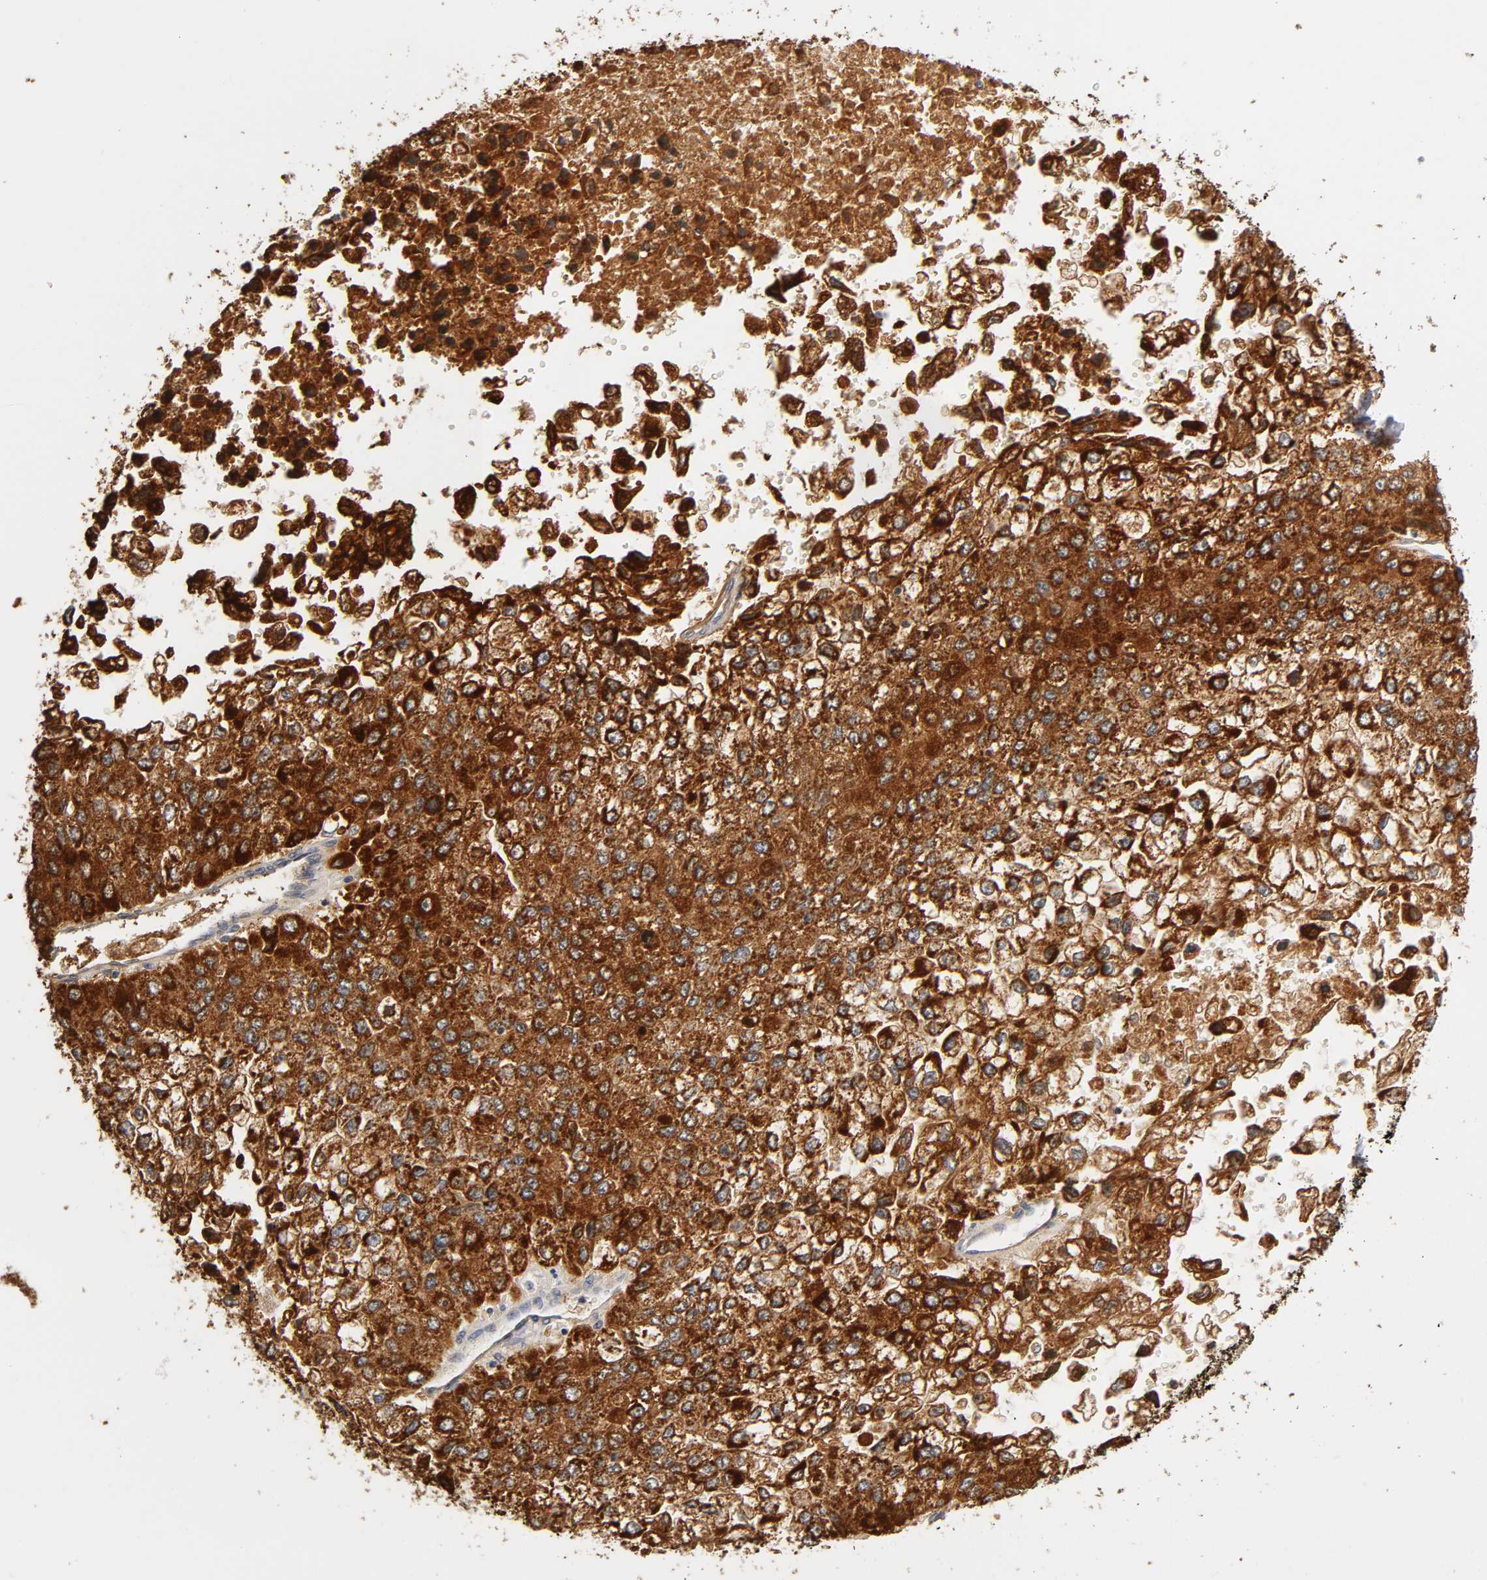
{"staining": {"intensity": "strong", "quantity": ">75%", "location": "cytoplasmic/membranous,nuclear"}, "tissue": "liver cancer", "cell_type": "Tumor cells", "image_type": "cancer", "snomed": [{"axis": "morphology", "description": "Carcinoma, Hepatocellular, NOS"}, {"axis": "topography", "description": "Liver"}], "caption": "Liver hepatocellular carcinoma stained for a protein reveals strong cytoplasmic/membranous and nuclear positivity in tumor cells.", "gene": "ISG15", "patient": {"sex": "female", "age": 66}}